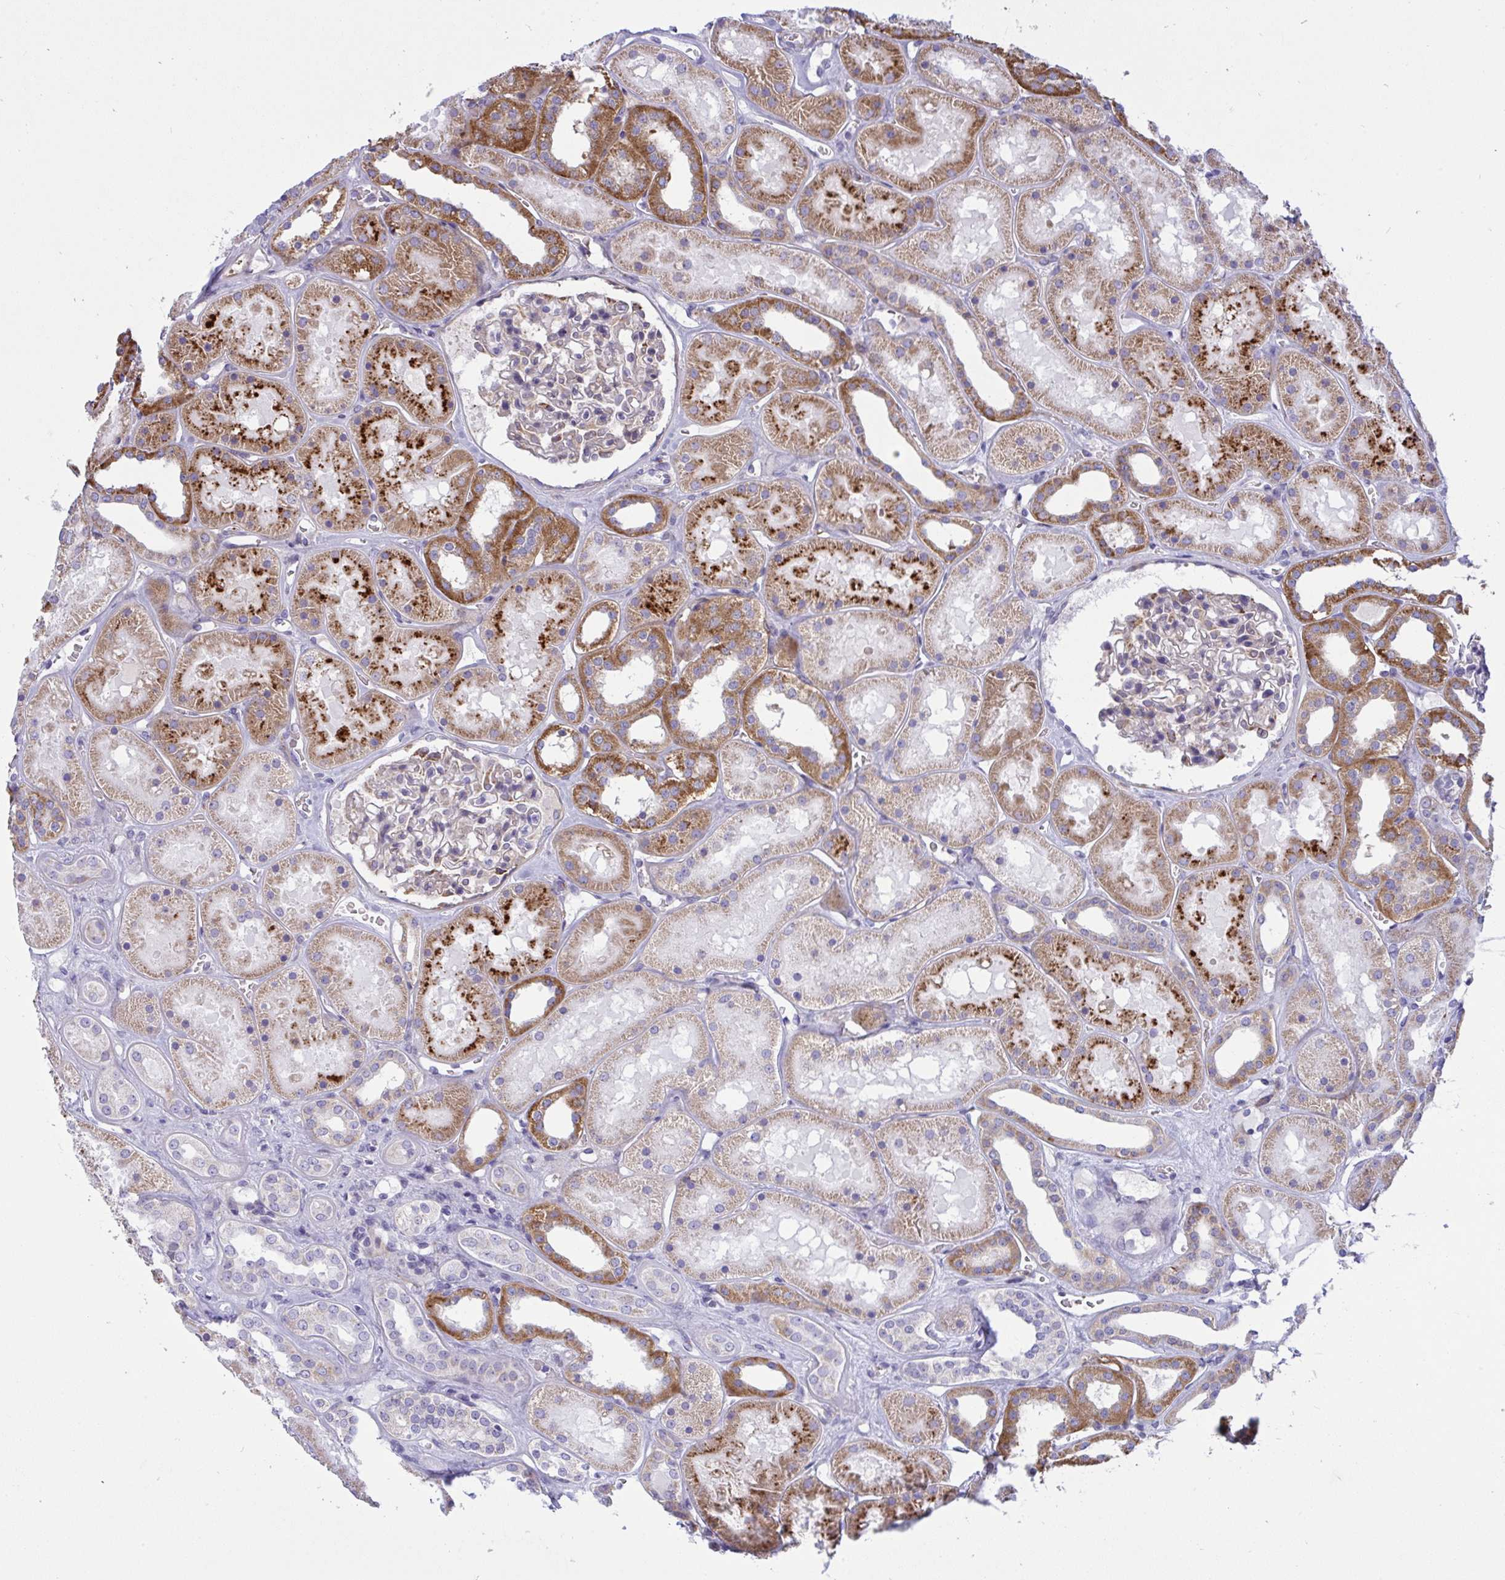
{"staining": {"intensity": "moderate", "quantity": "25%-75%", "location": "cytoplasmic/membranous"}, "tissue": "kidney", "cell_type": "Cells in glomeruli", "image_type": "normal", "snomed": [{"axis": "morphology", "description": "Normal tissue, NOS"}, {"axis": "topography", "description": "Kidney"}], "caption": "Moderate cytoplasmic/membranous staining for a protein is appreciated in about 25%-75% of cells in glomeruli of normal kidney using IHC.", "gene": "NTN1", "patient": {"sex": "female", "age": 41}}